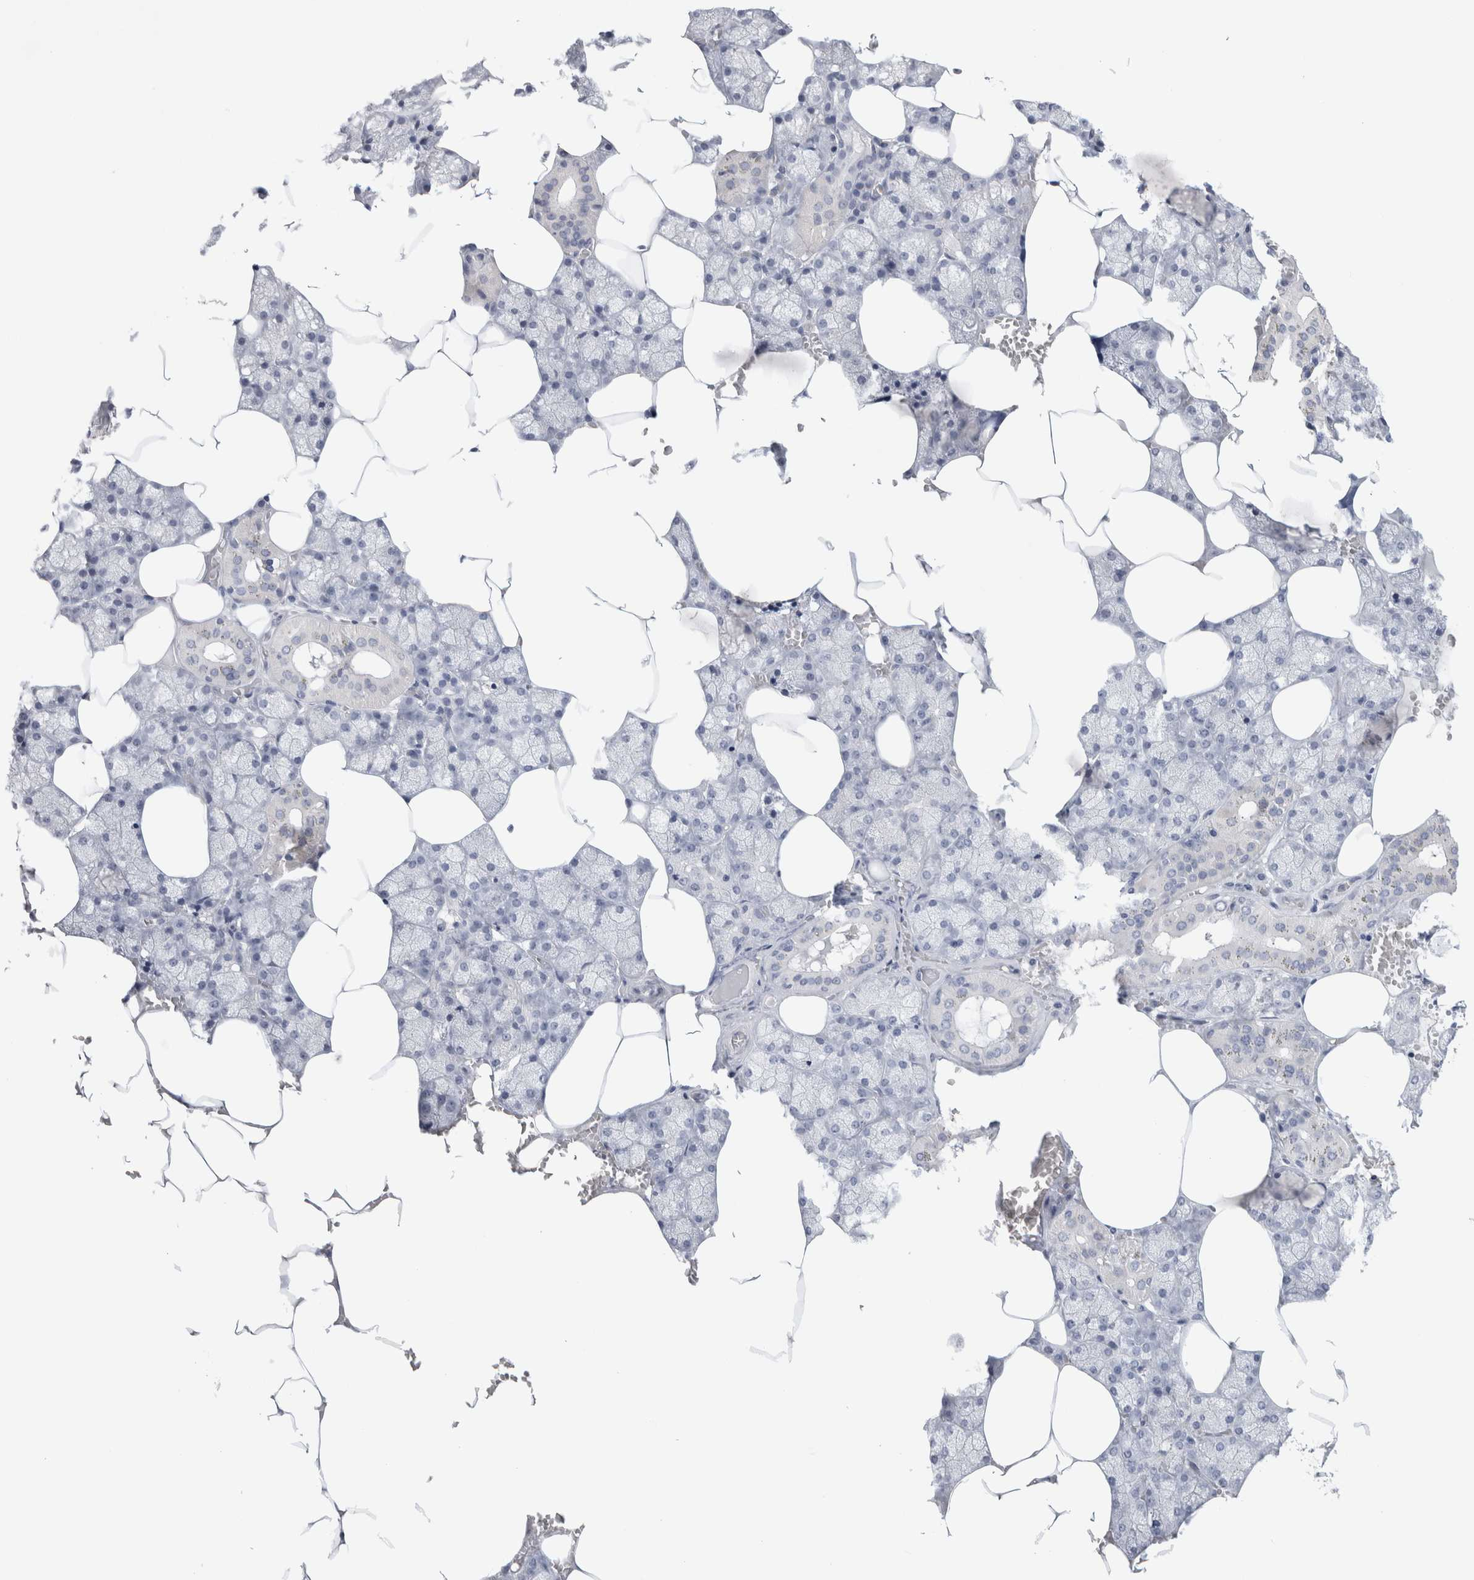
{"staining": {"intensity": "negative", "quantity": "none", "location": "none"}, "tissue": "salivary gland", "cell_type": "Glandular cells", "image_type": "normal", "snomed": [{"axis": "morphology", "description": "Normal tissue, NOS"}, {"axis": "topography", "description": "Salivary gland"}], "caption": "A micrograph of salivary gland stained for a protein demonstrates no brown staining in glandular cells. Brightfield microscopy of IHC stained with DAB (brown) and hematoxylin (blue), captured at high magnification.", "gene": "TONSL", "patient": {"sex": "male", "age": 62}}